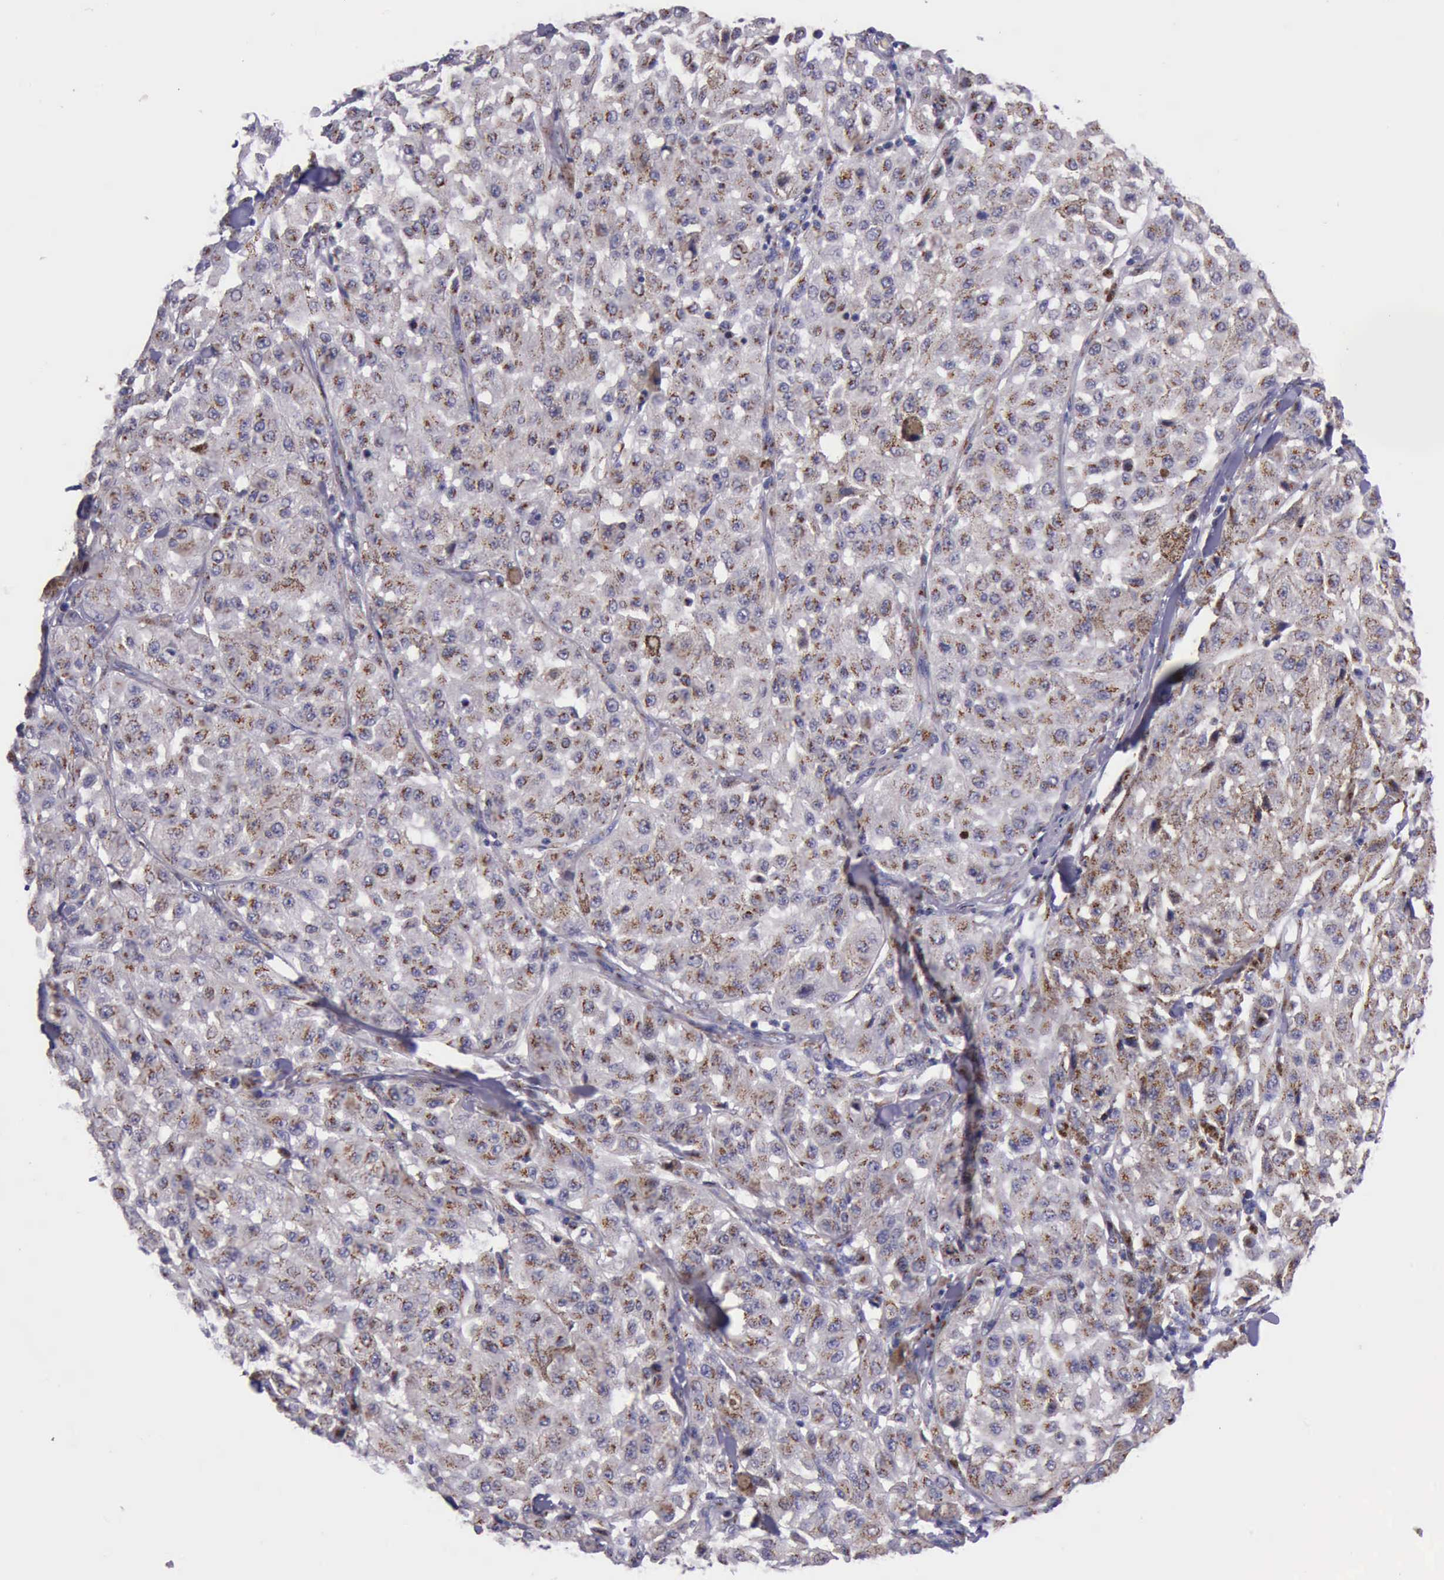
{"staining": {"intensity": "strong", "quantity": ">75%", "location": "cytoplasmic/membranous"}, "tissue": "melanoma", "cell_type": "Tumor cells", "image_type": "cancer", "snomed": [{"axis": "morphology", "description": "Malignant melanoma, NOS"}, {"axis": "topography", "description": "Skin"}], "caption": "Immunohistochemical staining of human malignant melanoma shows high levels of strong cytoplasmic/membranous staining in about >75% of tumor cells. (IHC, brightfield microscopy, high magnification).", "gene": "GOLGA5", "patient": {"sex": "female", "age": 64}}